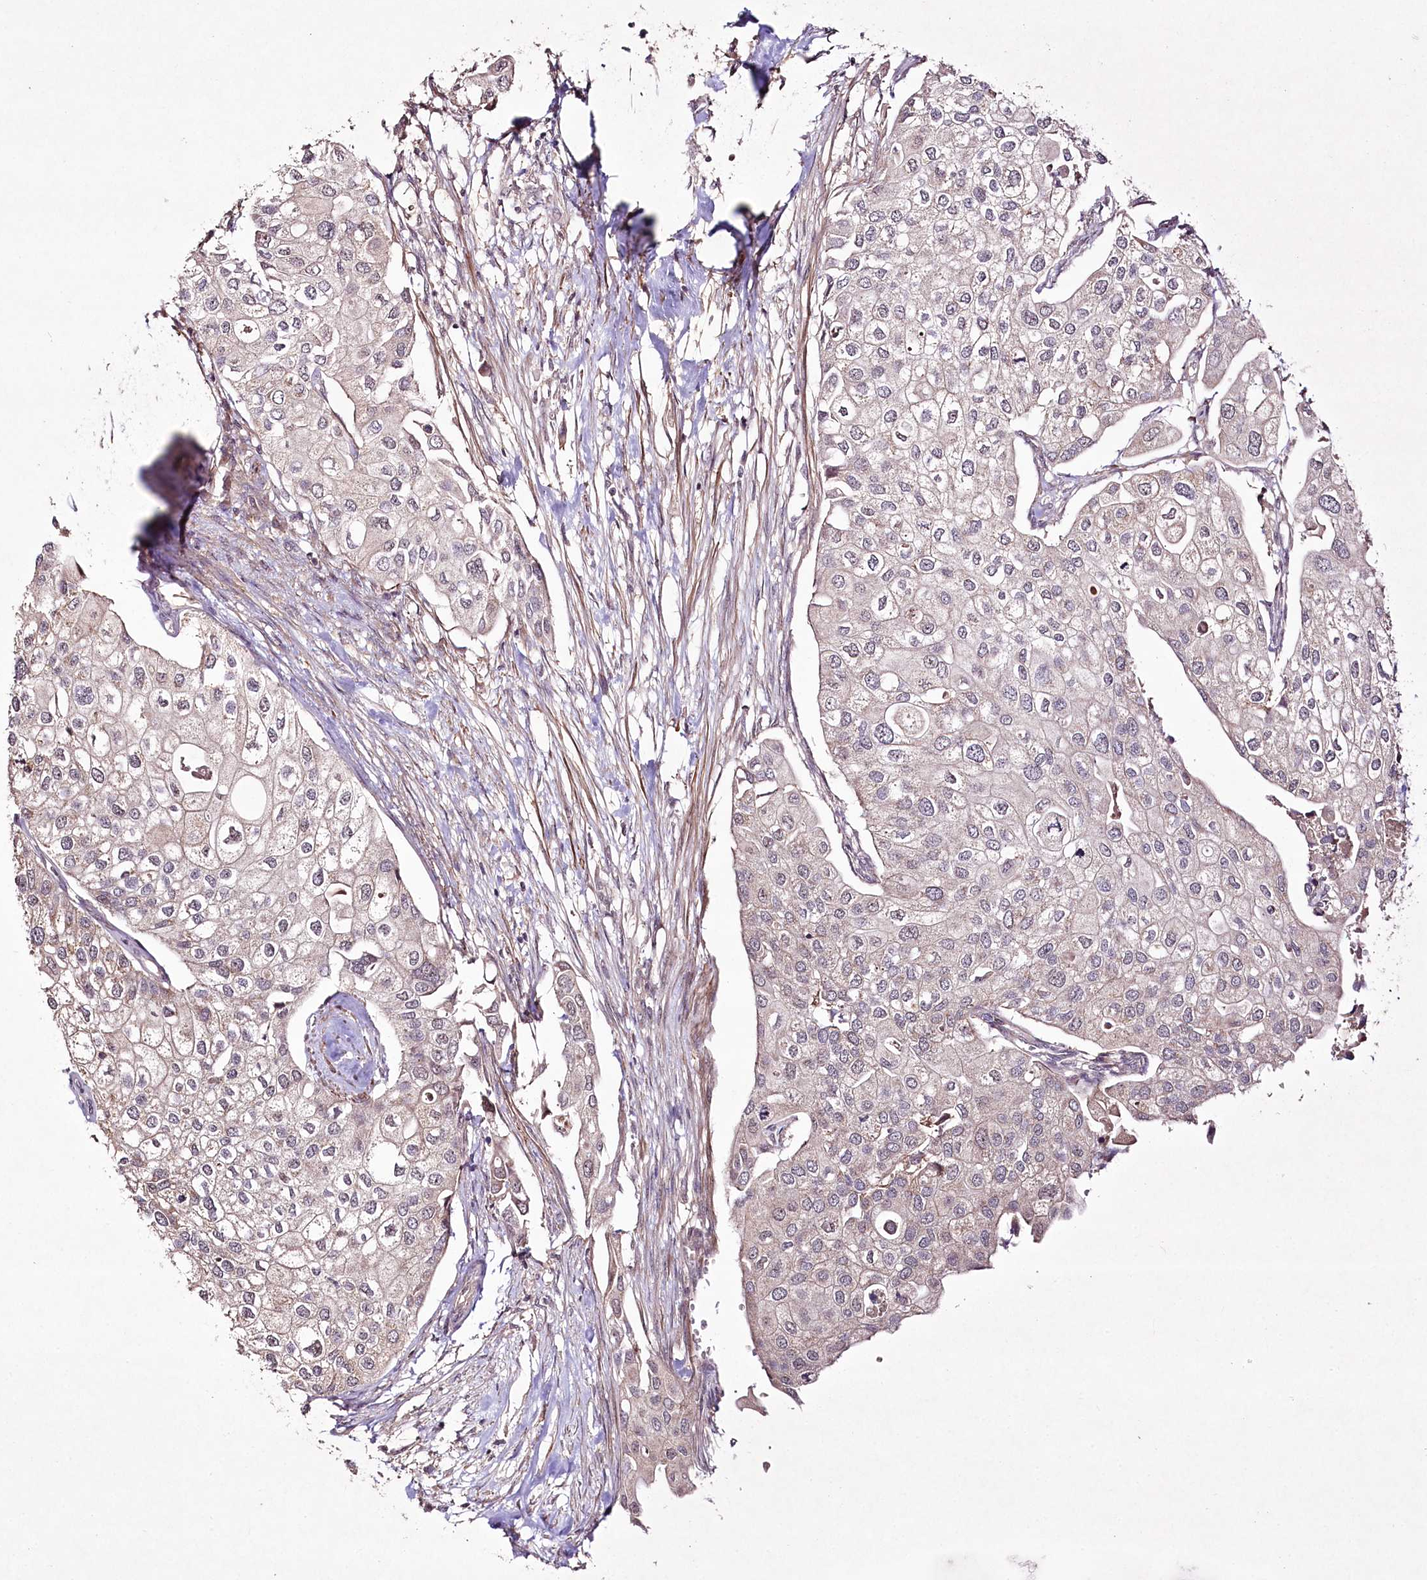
{"staining": {"intensity": "negative", "quantity": "none", "location": "none"}, "tissue": "urothelial cancer", "cell_type": "Tumor cells", "image_type": "cancer", "snomed": [{"axis": "morphology", "description": "Urothelial carcinoma, High grade"}, {"axis": "topography", "description": "Urinary bladder"}], "caption": "DAB (3,3'-diaminobenzidine) immunohistochemical staining of human urothelial cancer exhibits no significant positivity in tumor cells. (DAB immunohistochemistry (IHC) with hematoxylin counter stain).", "gene": "CCDC59", "patient": {"sex": "male", "age": 64}}